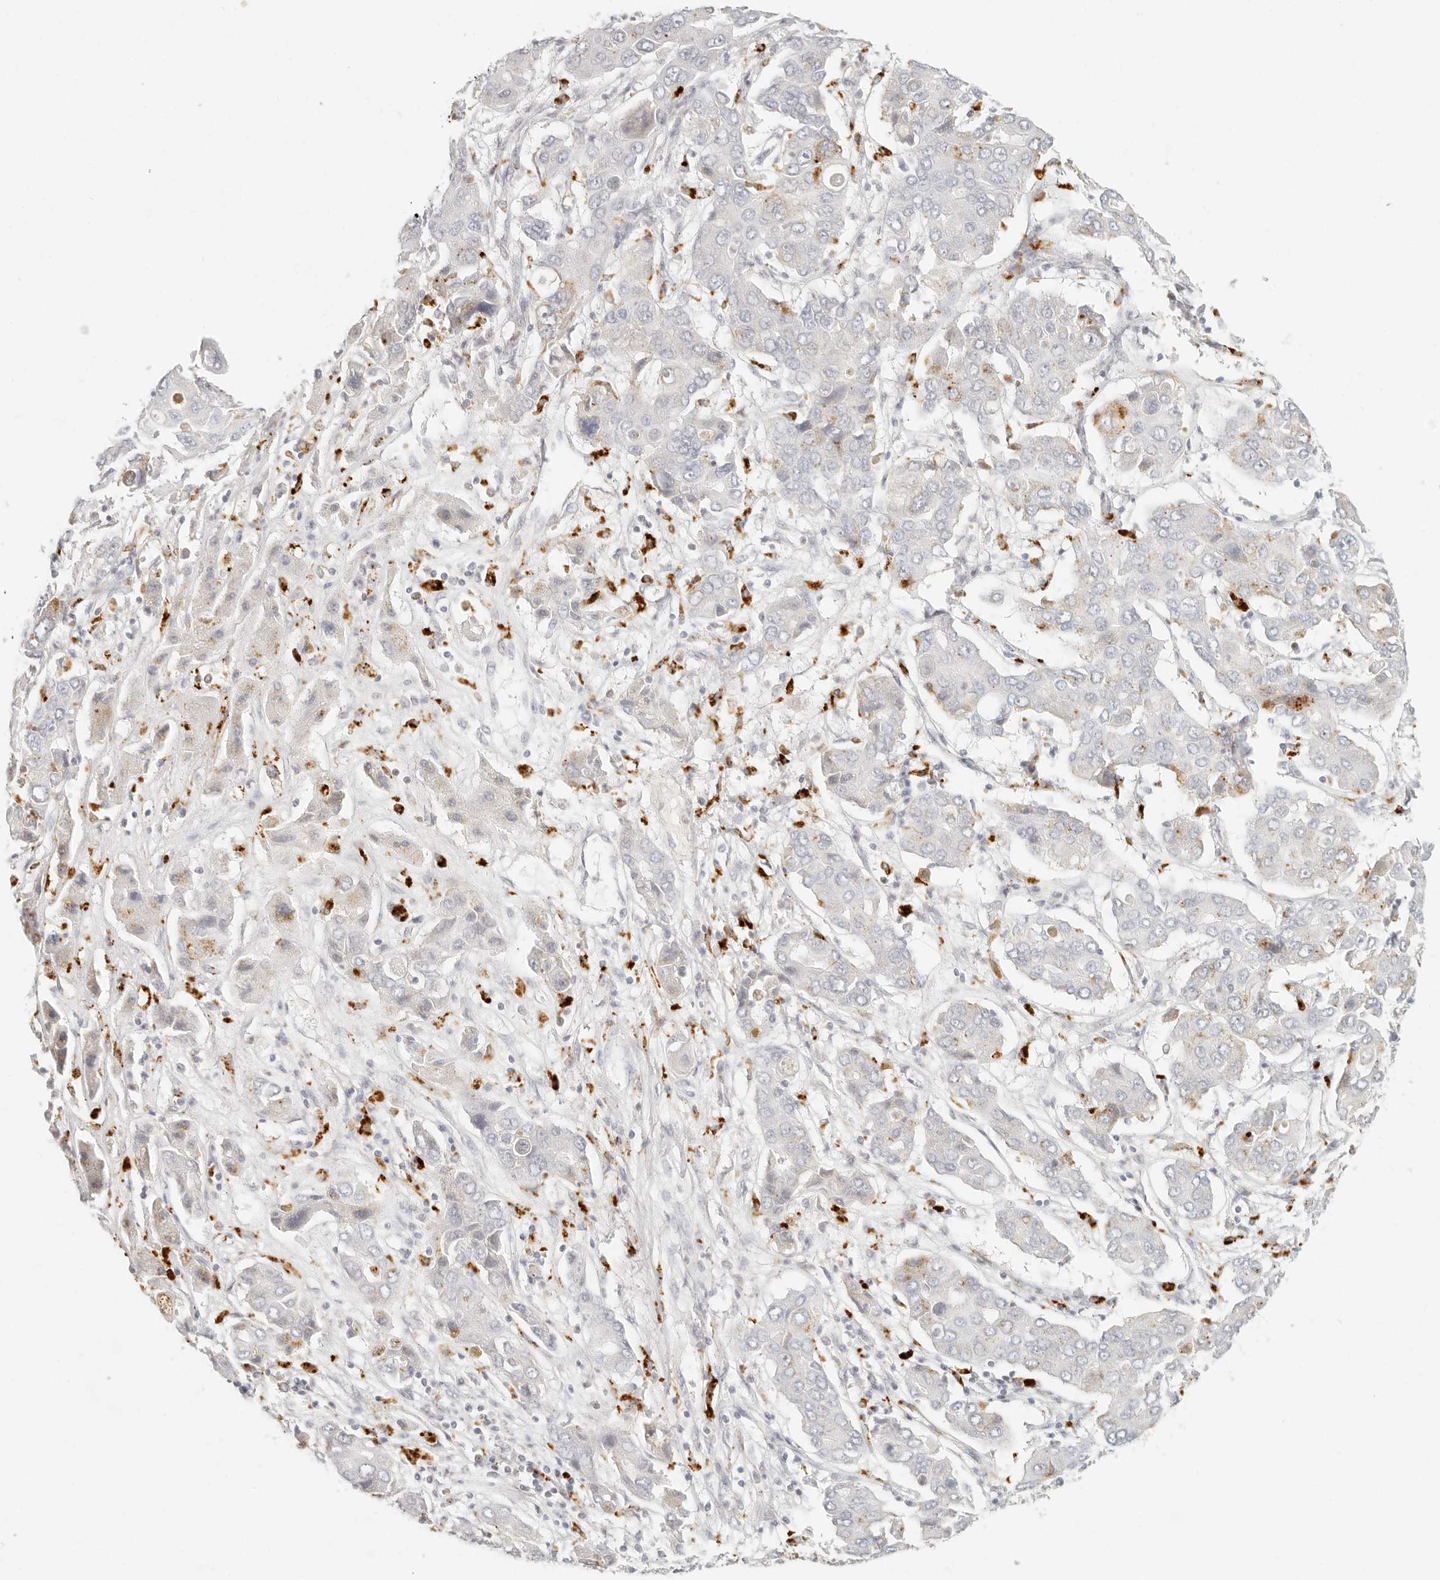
{"staining": {"intensity": "negative", "quantity": "none", "location": "none"}, "tissue": "liver cancer", "cell_type": "Tumor cells", "image_type": "cancer", "snomed": [{"axis": "morphology", "description": "Cholangiocarcinoma"}, {"axis": "topography", "description": "Liver"}], "caption": "Immunohistochemistry micrograph of human liver cancer (cholangiocarcinoma) stained for a protein (brown), which exhibits no positivity in tumor cells.", "gene": "RNASET2", "patient": {"sex": "male", "age": 67}}